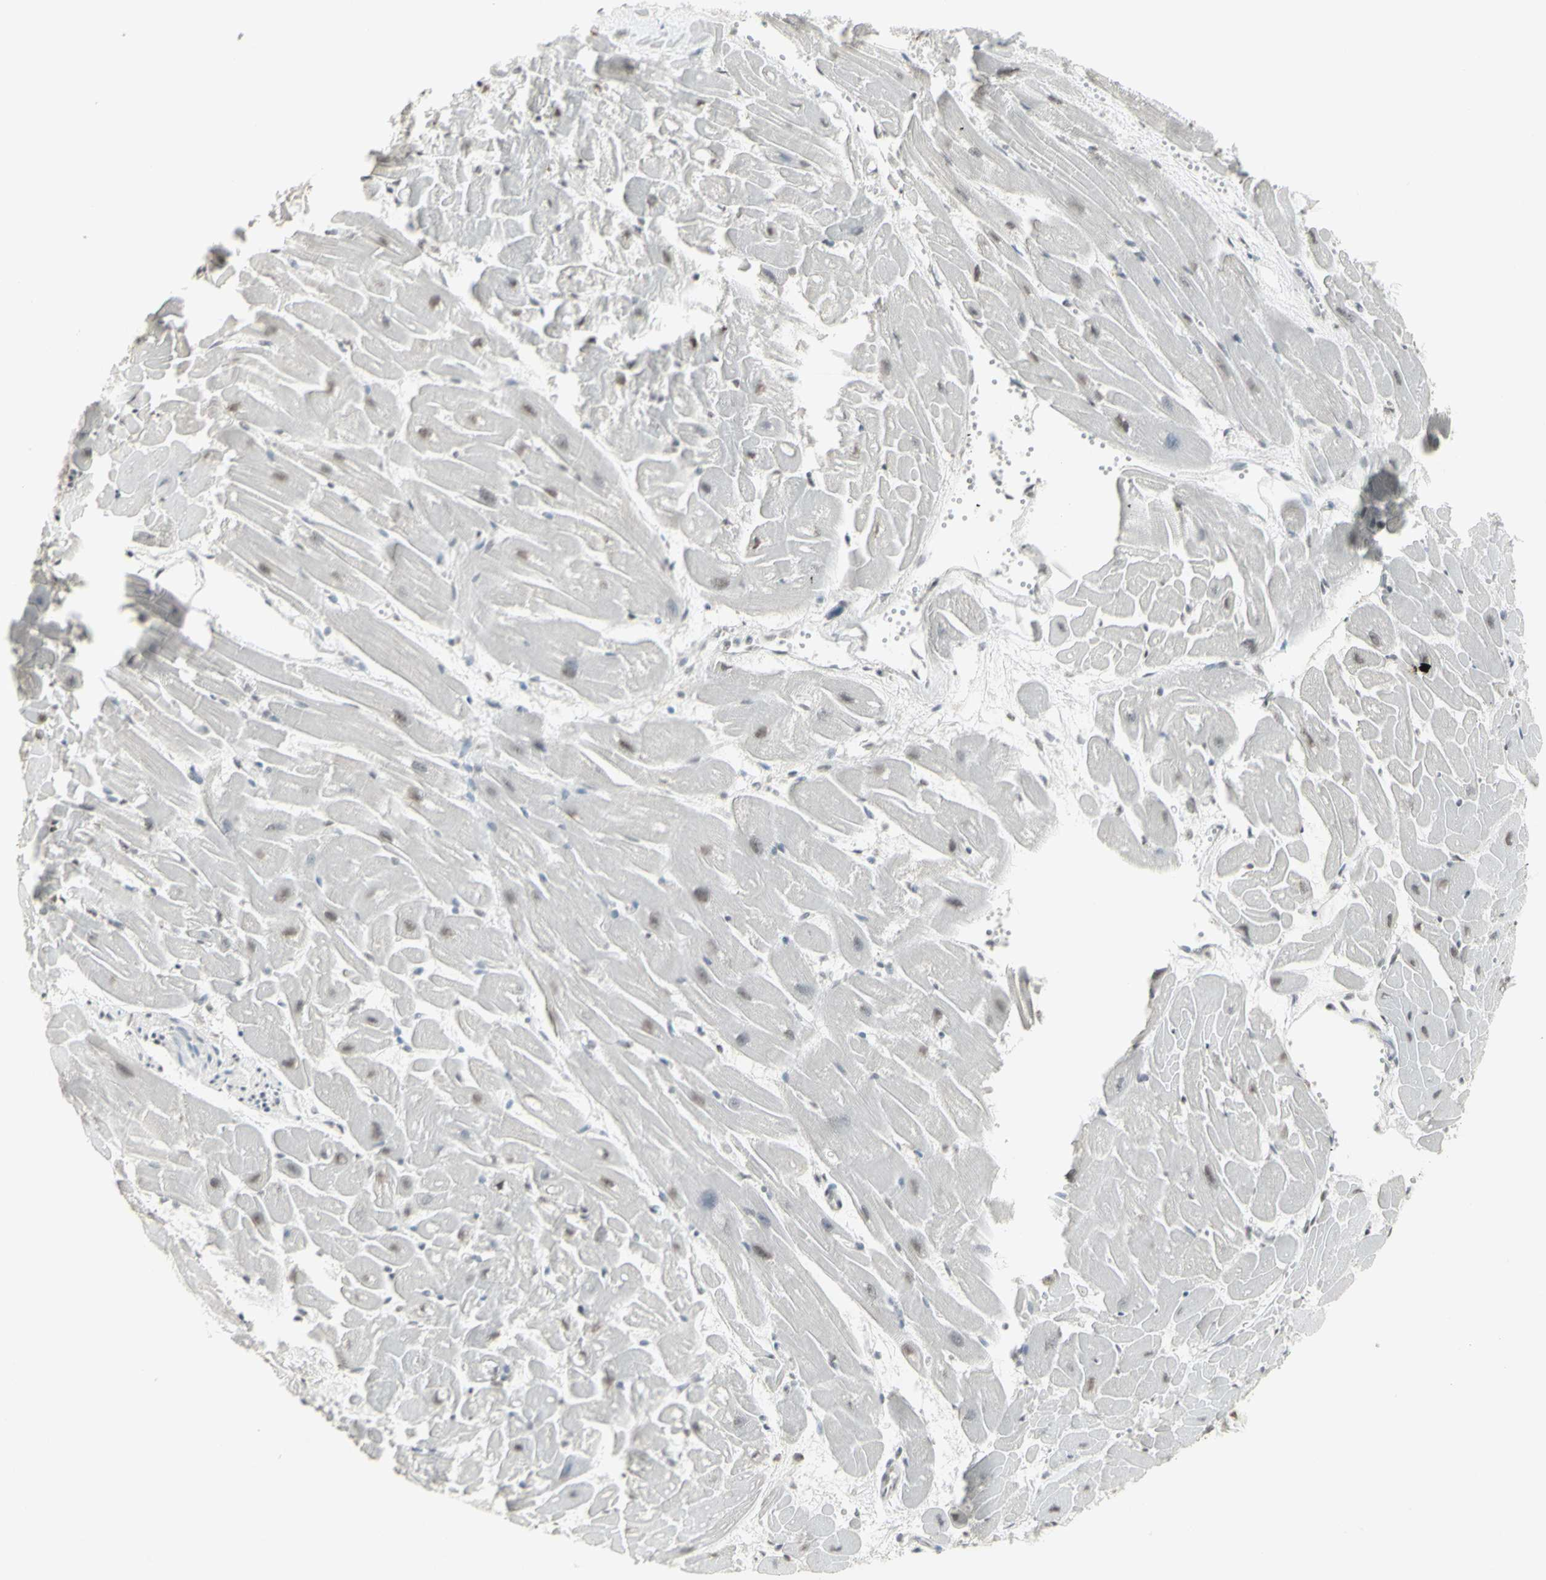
{"staining": {"intensity": "weak", "quantity": "25%-75%", "location": "nuclear"}, "tissue": "heart muscle", "cell_type": "Cardiomyocytes", "image_type": "normal", "snomed": [{"axis": "morphology", "description": "Normal tissue, NOS"}, {"axis": "topography", "description": "Heart"}], "caption": "Protein staining of benign heart muscle exhibits weak nuclear expression in approximately 25%-75% of cardiomyocytes.", "gene": "TRIM28", "patient": {"sex": "female", "age": 19}}